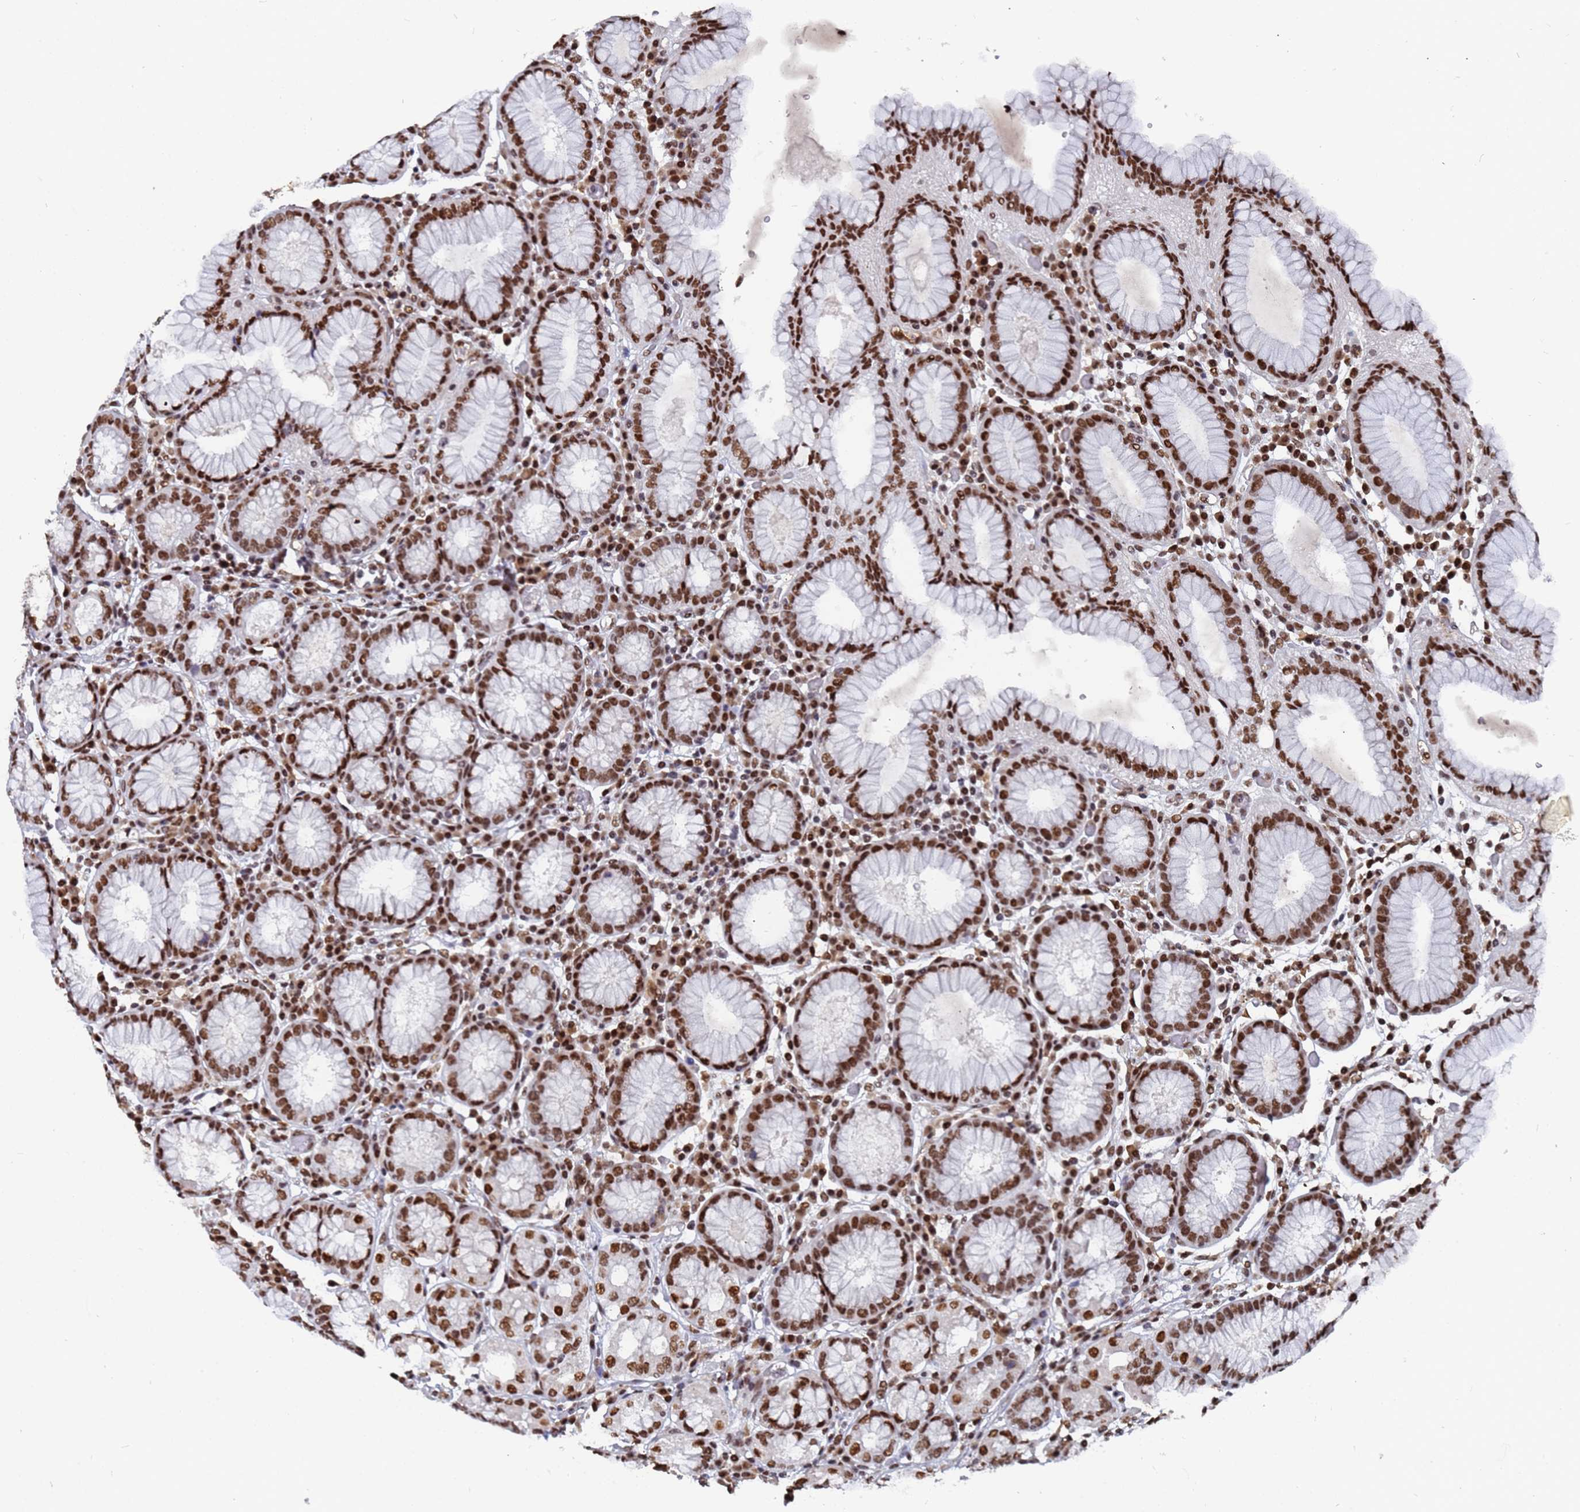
{"staining": {"intensity": "strong", "quantity": ">75%", "location": "nuclear"}, "tissue": "stomach", "cell_type": "Glandular cells", "image_type": "normal", "snomed": [{"axis": "morphology", "description": "Normal tissue, NOS"}, {"axis": "topography", "description": "Stomach"}, {"axis": "topography", "description": "Stomach, lower"}], "caption": "Stomach stained with IHC displays strong nuclear positivity in approximately >75% of glandular cells.", "gene": "RAVER2", "patient": {"sex": "female", "age": 56}}